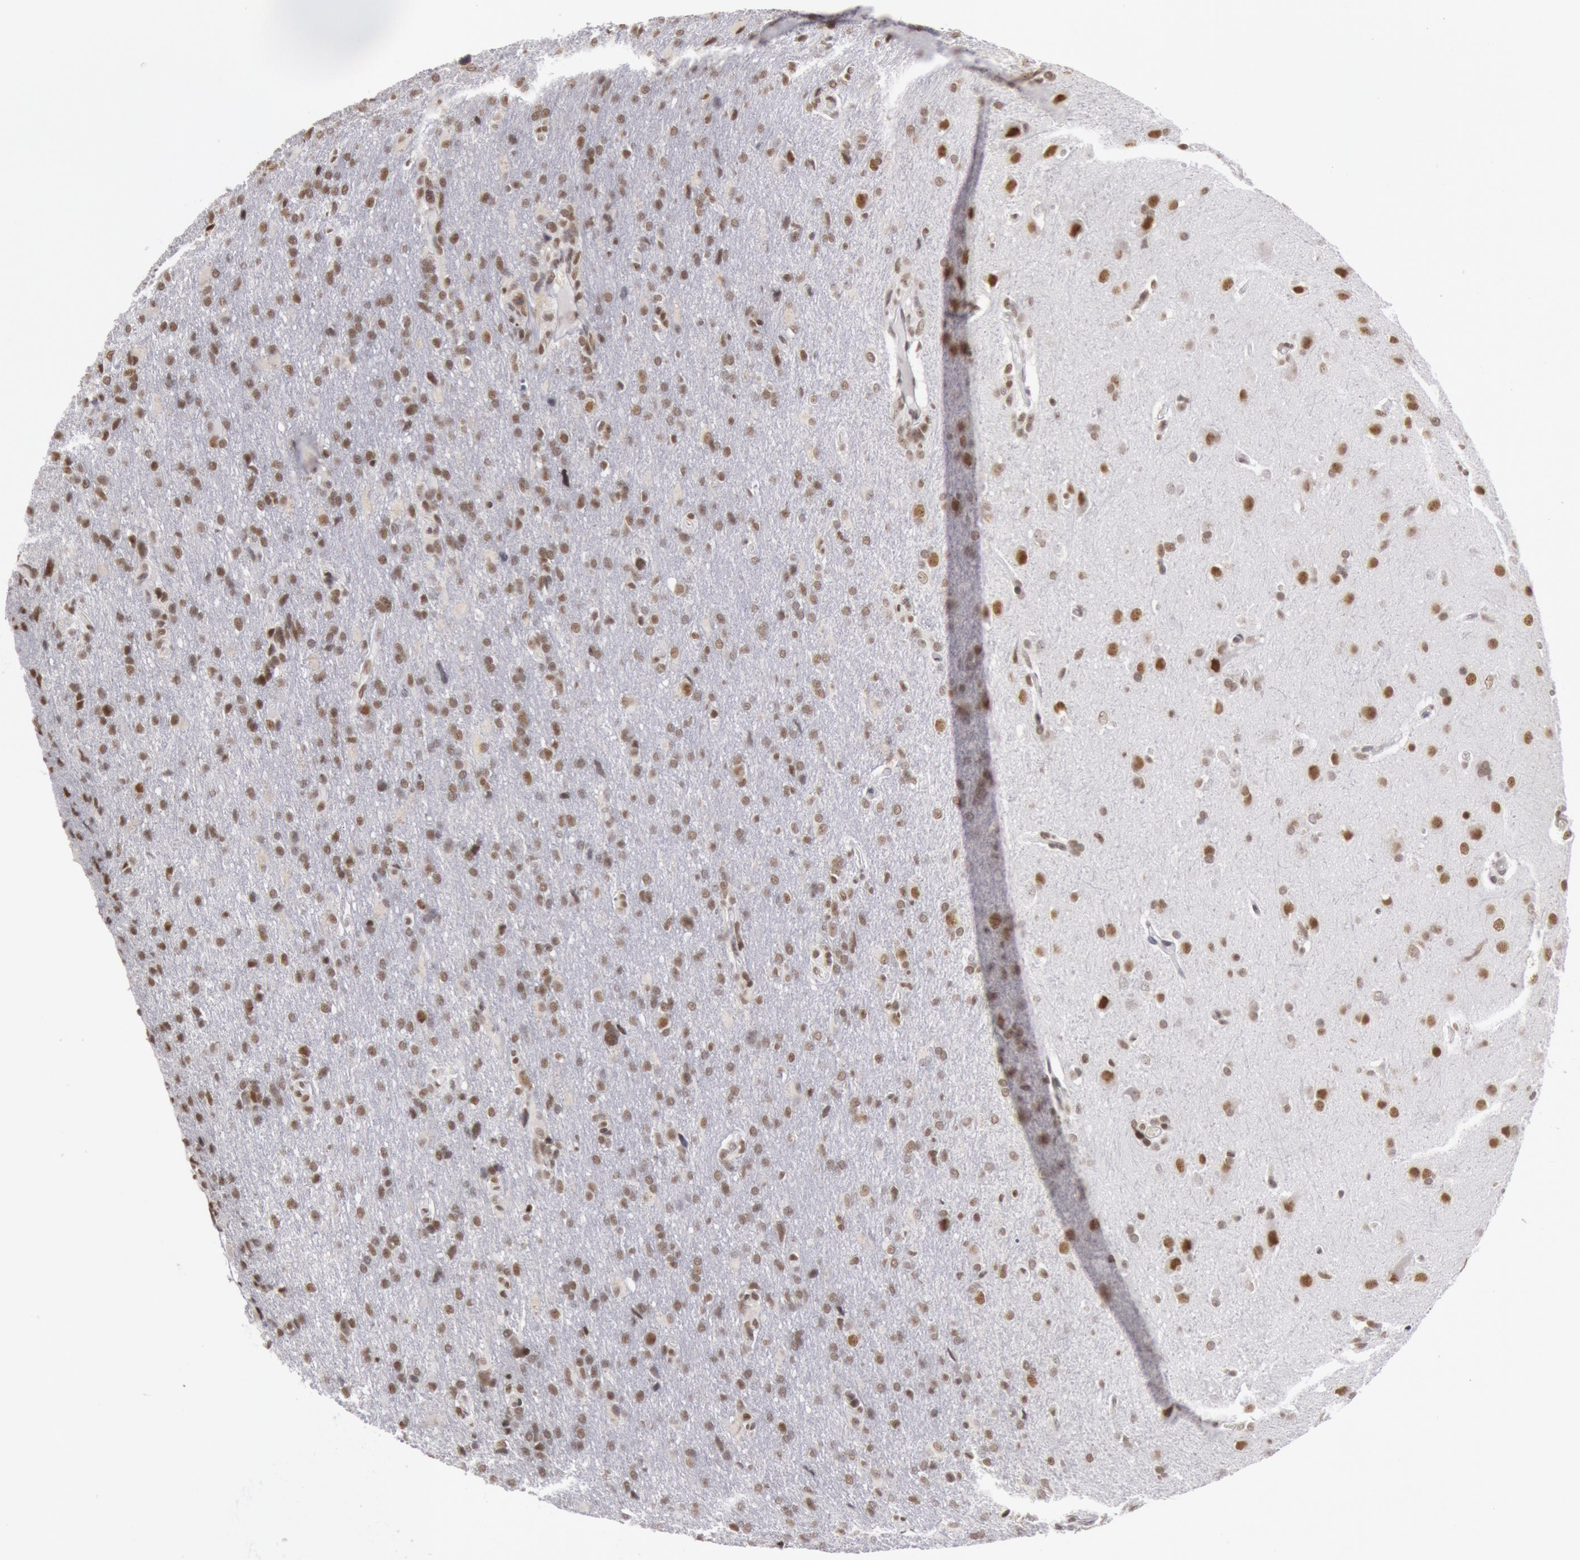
{"staining": {"intensity": "strong", "quantity": ">75%", "location": "nuclear"}, "tissue": "glioma", "cell_type": "Tumor cells", "image_type": "cancer", "snomed": [{"axis": "morphology", "description": "Glioma, malignant, High grade"}, {"axis": "topography", "description": "Brain"}], "caption": "A brown stain highlights strong nuclear staining of a protein in glioma tumor cells.", "gene": "ESS2", "patient": {"sex": "male", "age": 68}}